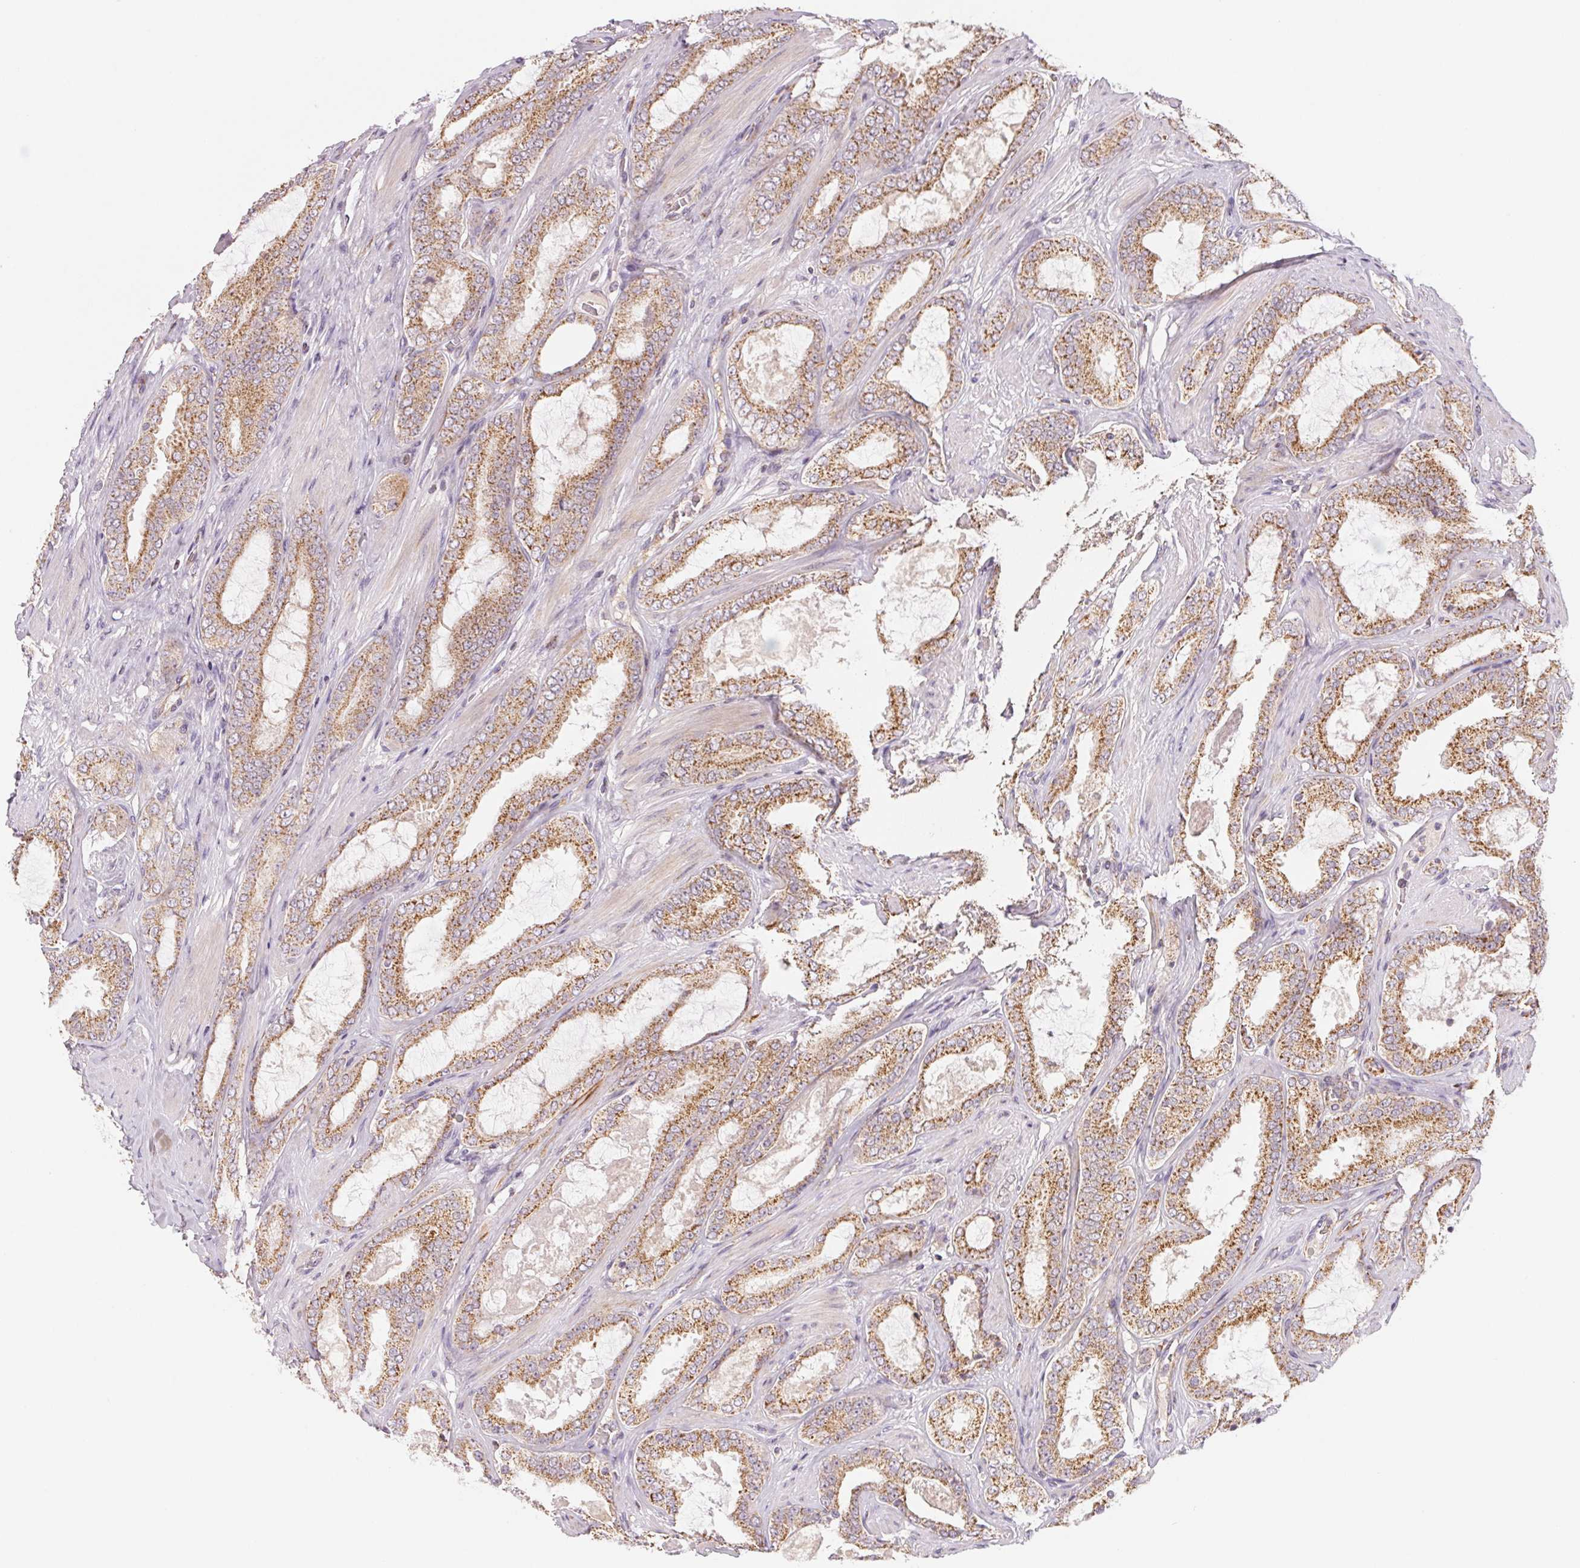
{"staining": {"intensity": "moderate", "quantity": ">75%", "location": "cytoplasmic/membranous"}, "tissue": "prostate cancer", "cell_type": "Tumor cells", "image_type": "cancer", "snomed": [{"axis": "morphology", "description": "Adenocarcinoma, High grade"}, {"axis": "topography", "description": "Prostate"}], "caption": "Prostate adenocarcinoma (high-grade) stained with a protein marker exhibits moderate staining in tumor cells.", "gene": "HINT2", "patient": {"sex": "male", "age": 63}}